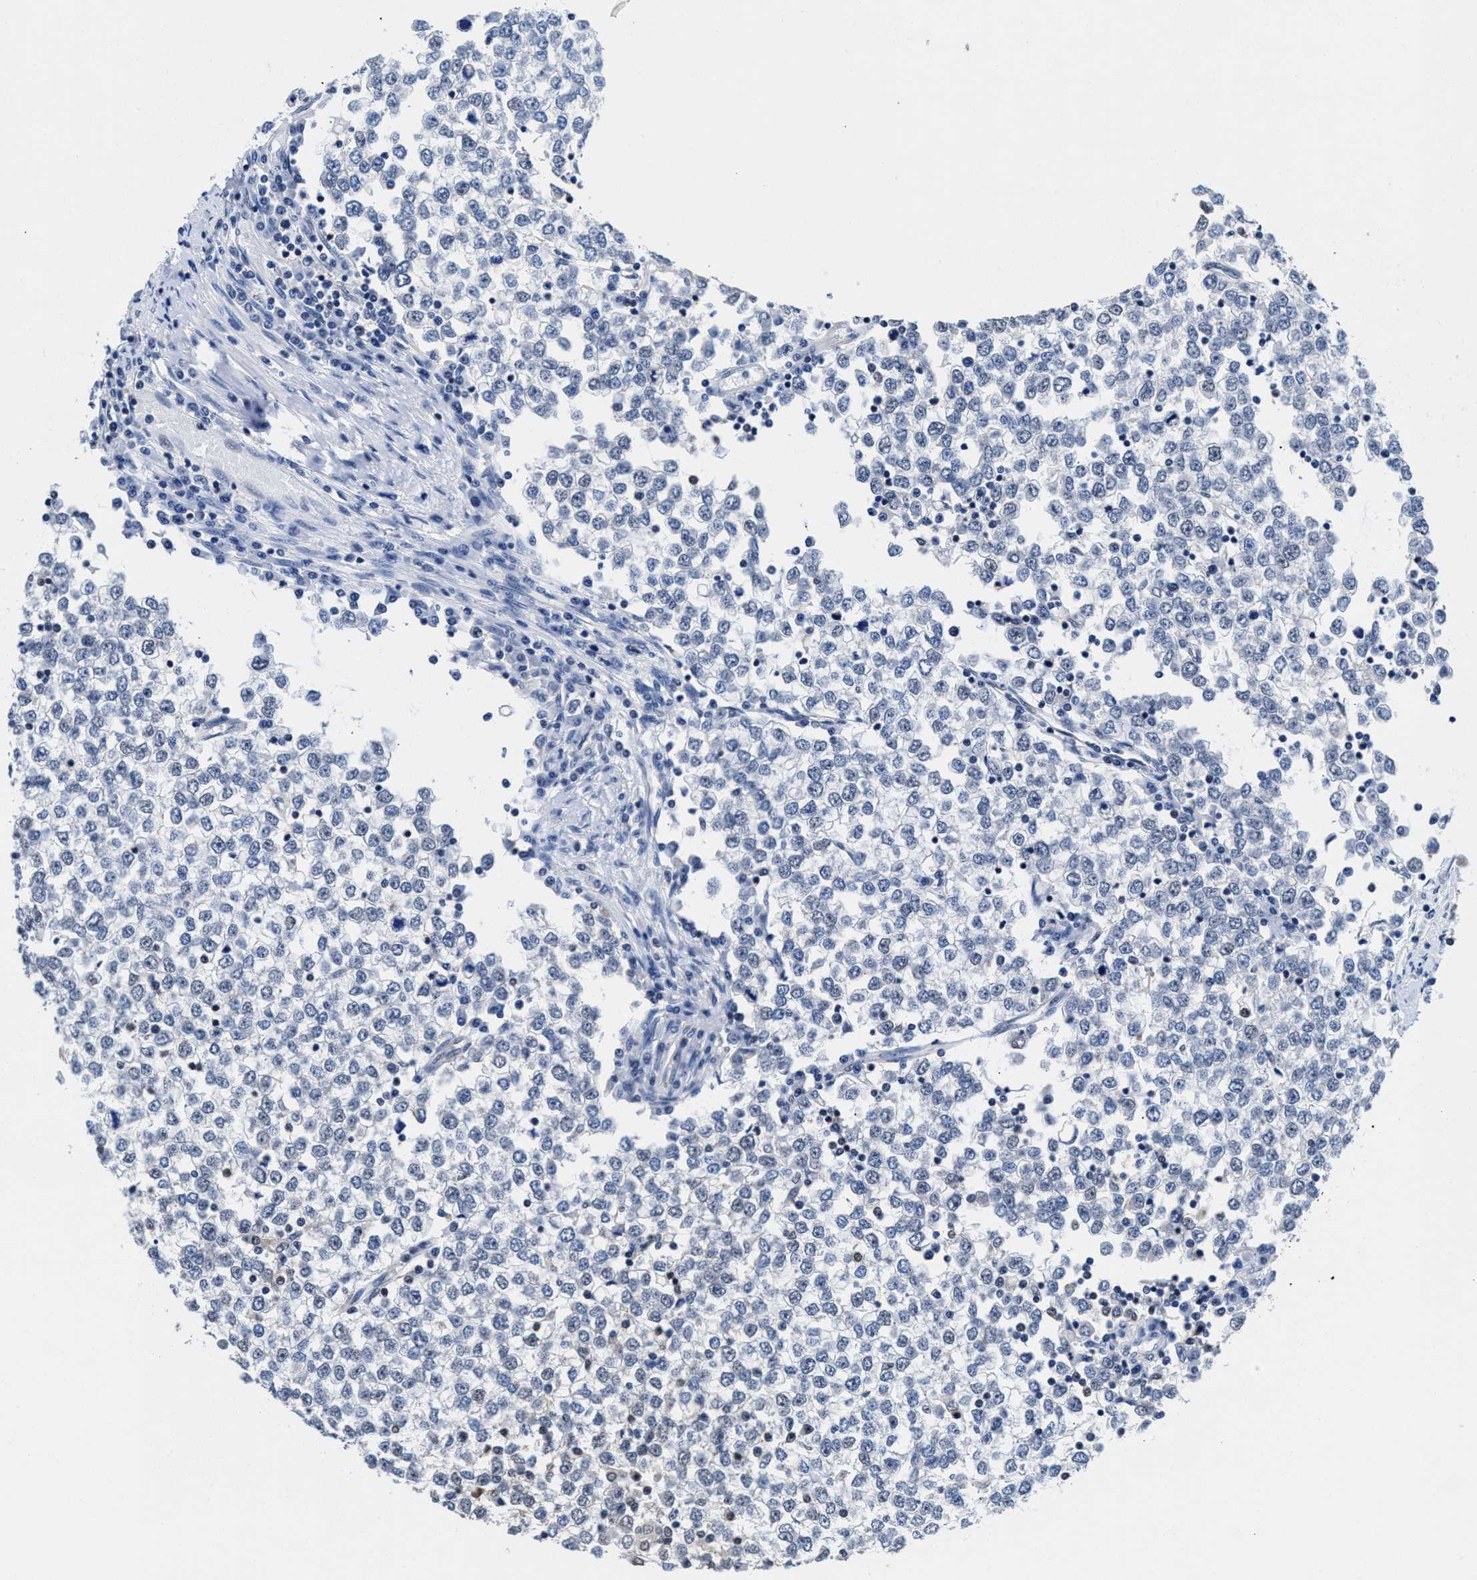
{"staining": {"intensity": "negative", "quantity": "none", "location": "none"}, "tissue": "testis cancer", "cell_type": "Tumor cells", "image_type": "cancer", "snomed": [{"axis": "morphology", "description": "Seminoma, NOS"}, {"axis": "topography", "description": "Testis"}], "caption": "The IHC photomicrograph has no significant expression in tumor cells of testis seminoma tissue.", "gene": "ACLY", "patient": {"sex": "male", "age": 65}}